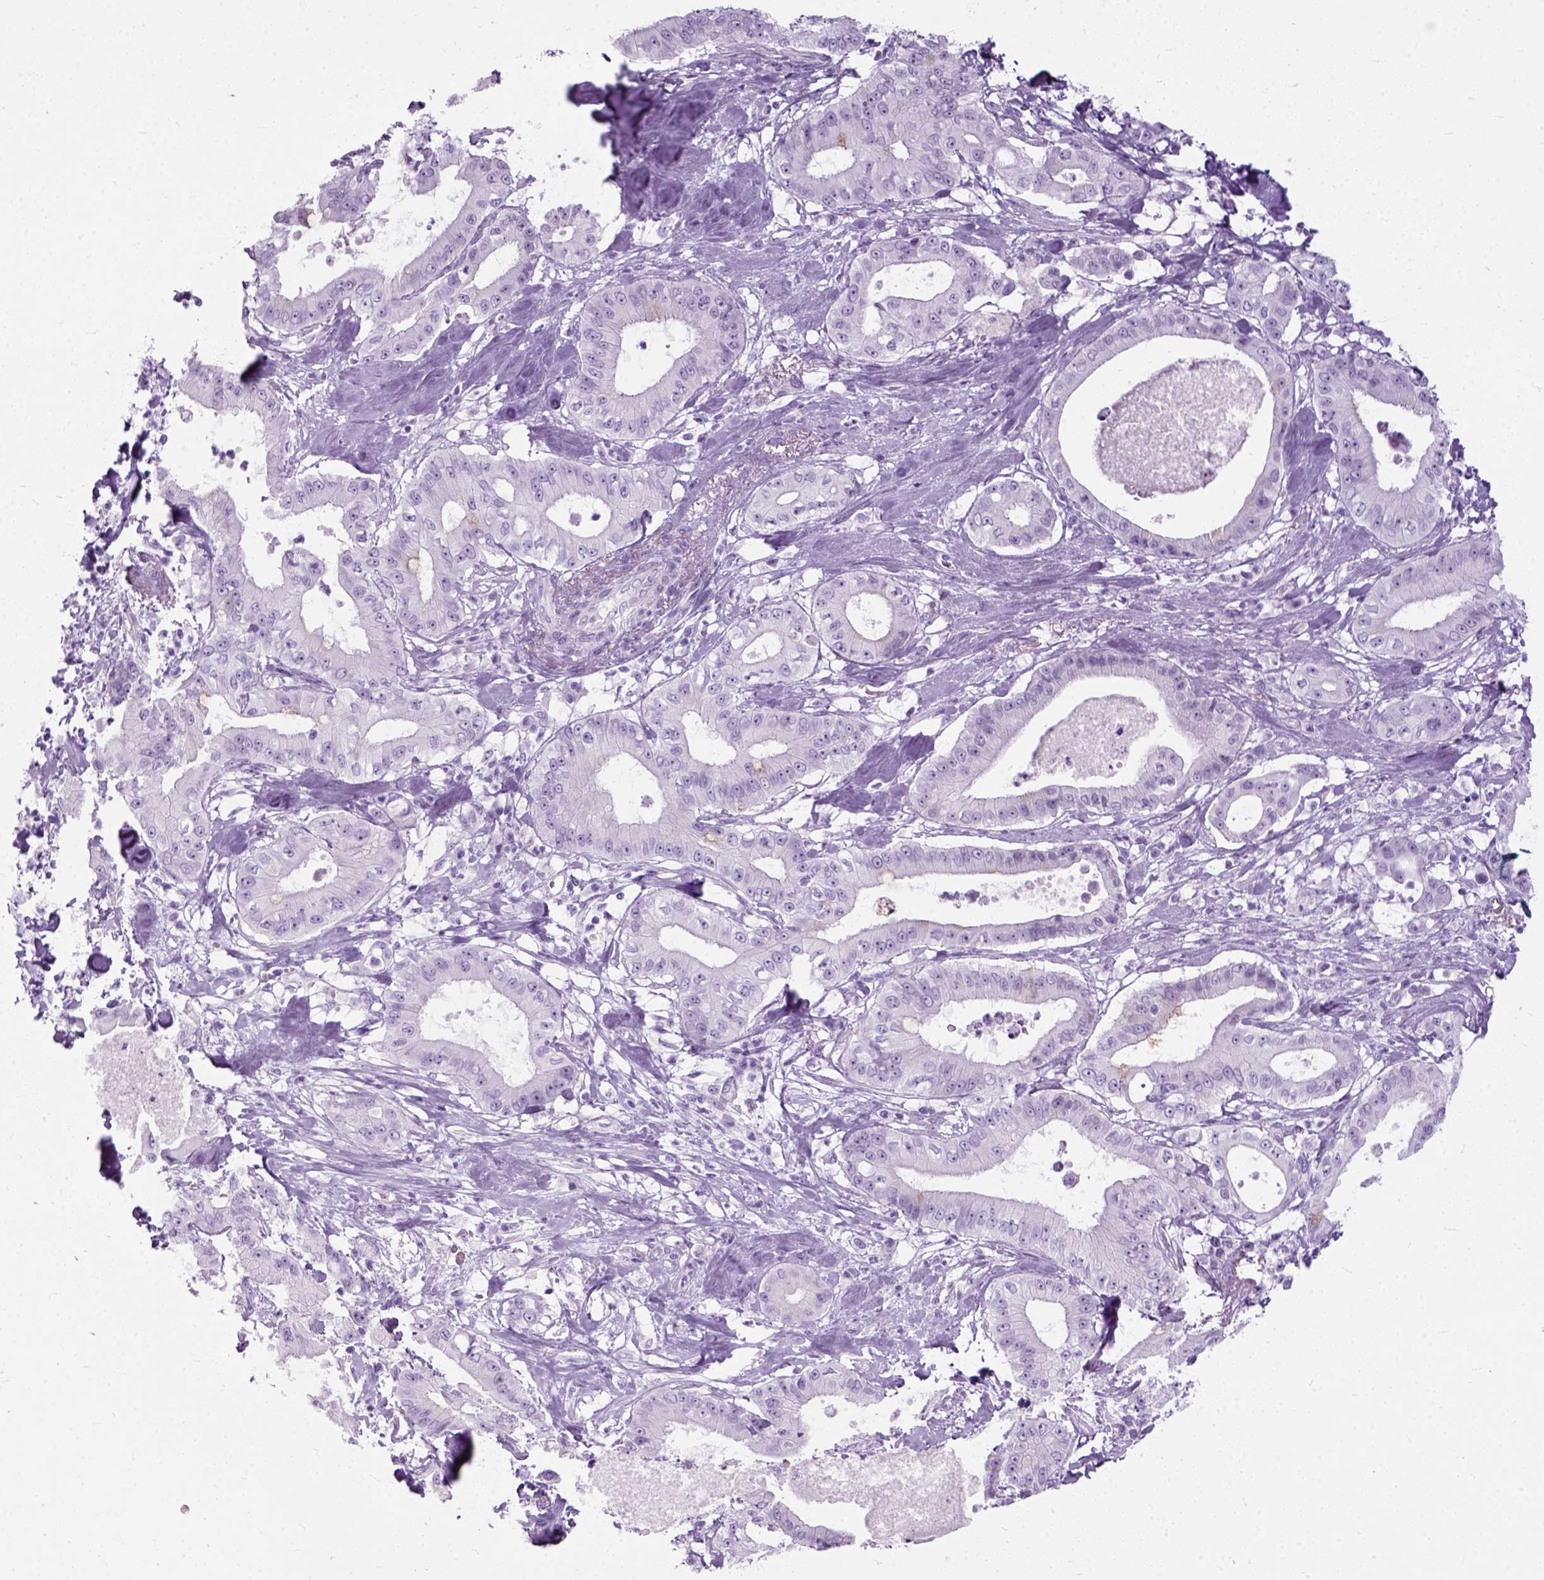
{"staining": {"intensity": "negative", "quantity": "none", "location": "none"}, "tissue": "pancreatic cancer", "cell_type": "Tumor cells", "image_type": "cancer", "snomed": [{"axis": "morphology", "description": "Adenocarcinoma, NOS"}, {"axis": "topography", "description": "Pancreas"}], "caption": "This histopathology image is of pancreatic cancer stained with immunohistochemistry to label a protein in brown with the nuclei are counter-stained blue. There is no positivity in tumor cells.", "gene": "AXDND1", "patient": {"sex": "male", "age": 71}}